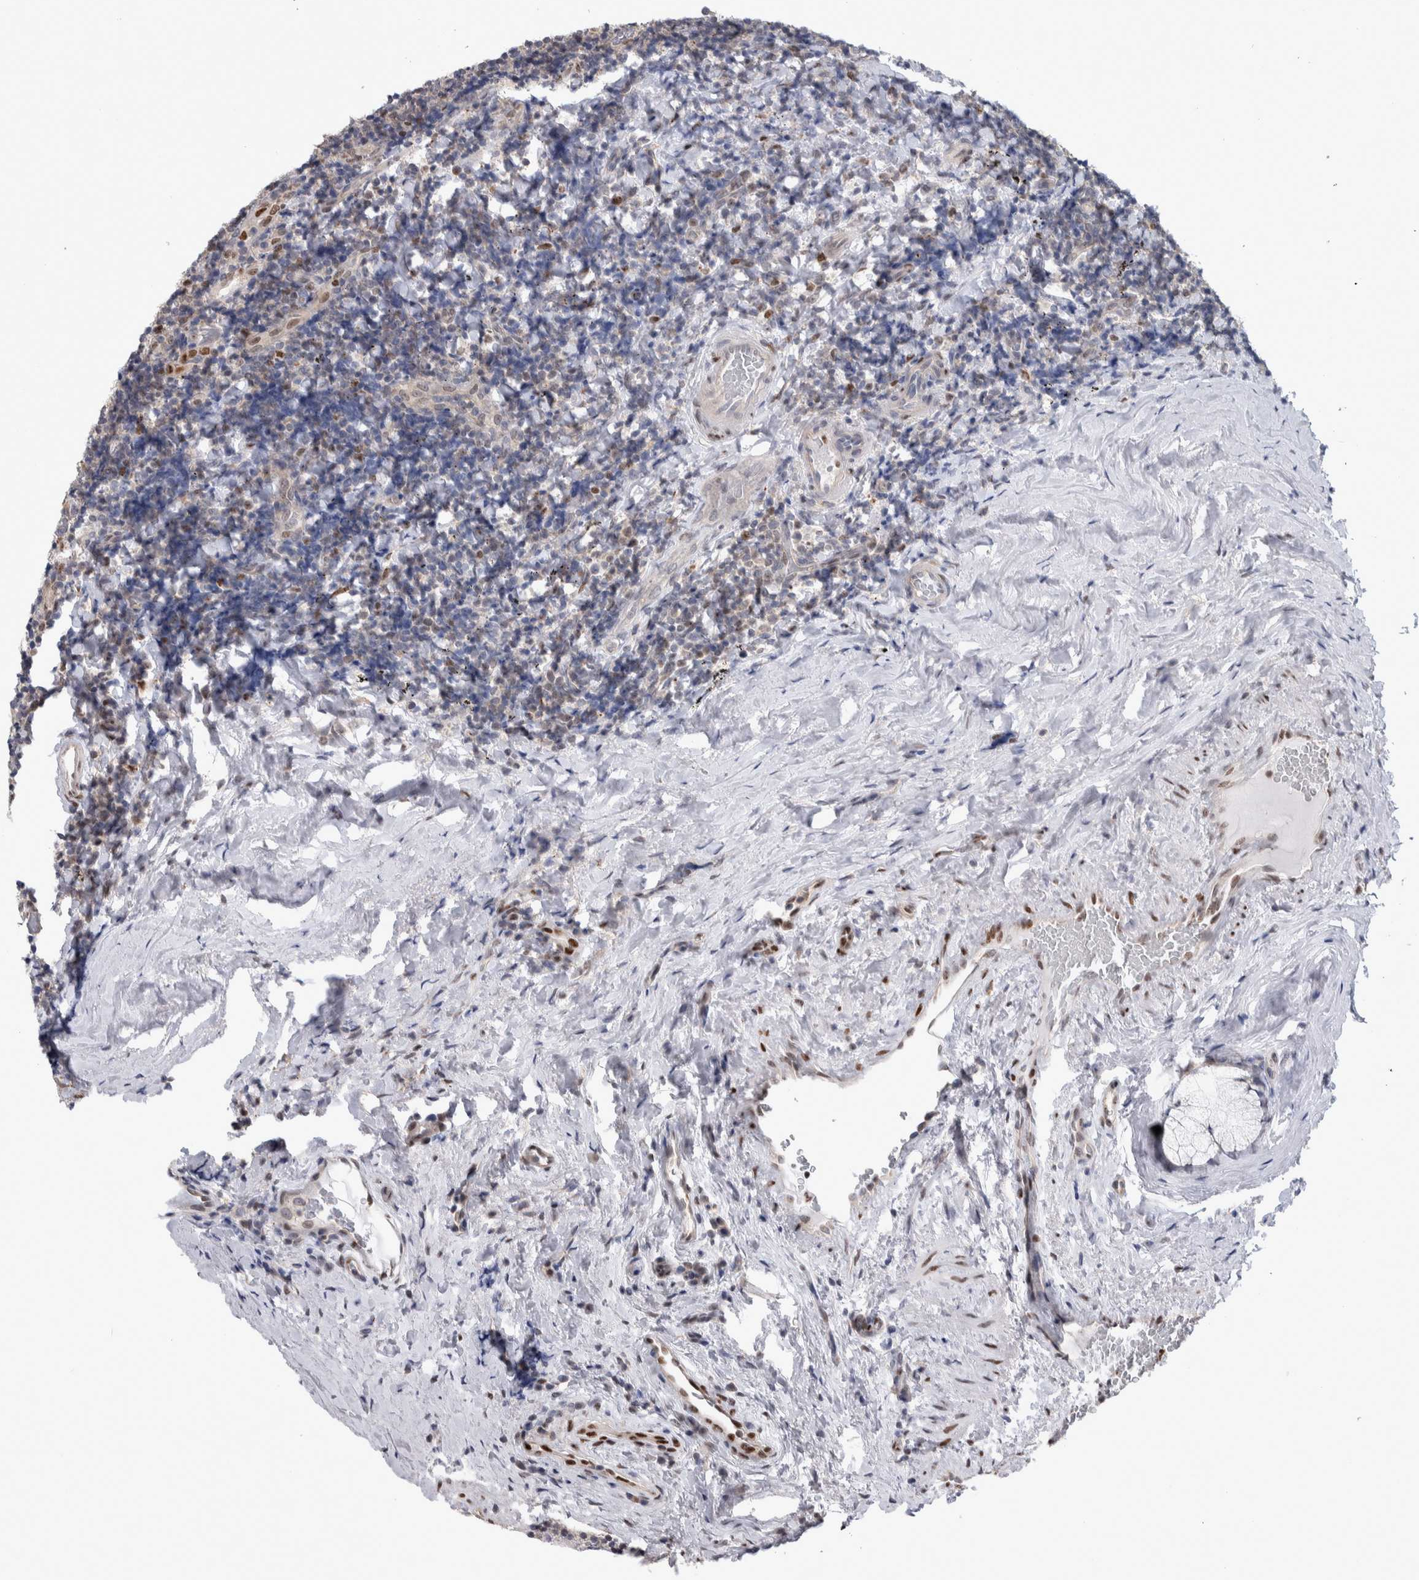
{"staining": {"intensity": "negative", "quantity": "none", "location": "none"}, "tissue": "lymphoma", "cell_type": "Tumor cells", "image_type": "cancer", "snomed": [{"axis": "morphology", "description": "Malignant lymphoma, non-Hodgkin's type, High grade"}, {"axis": "topography", "description": "Tonsil"}], "caption": "Image shows no protein positivity in tumor cells of malignant lymphoma, non-Hodgkin's type (high-grade) tissue. Nuclei are stained in blue.", "gene": "TAX1BP1", "patient": {"sex": "female", "age": 36}}